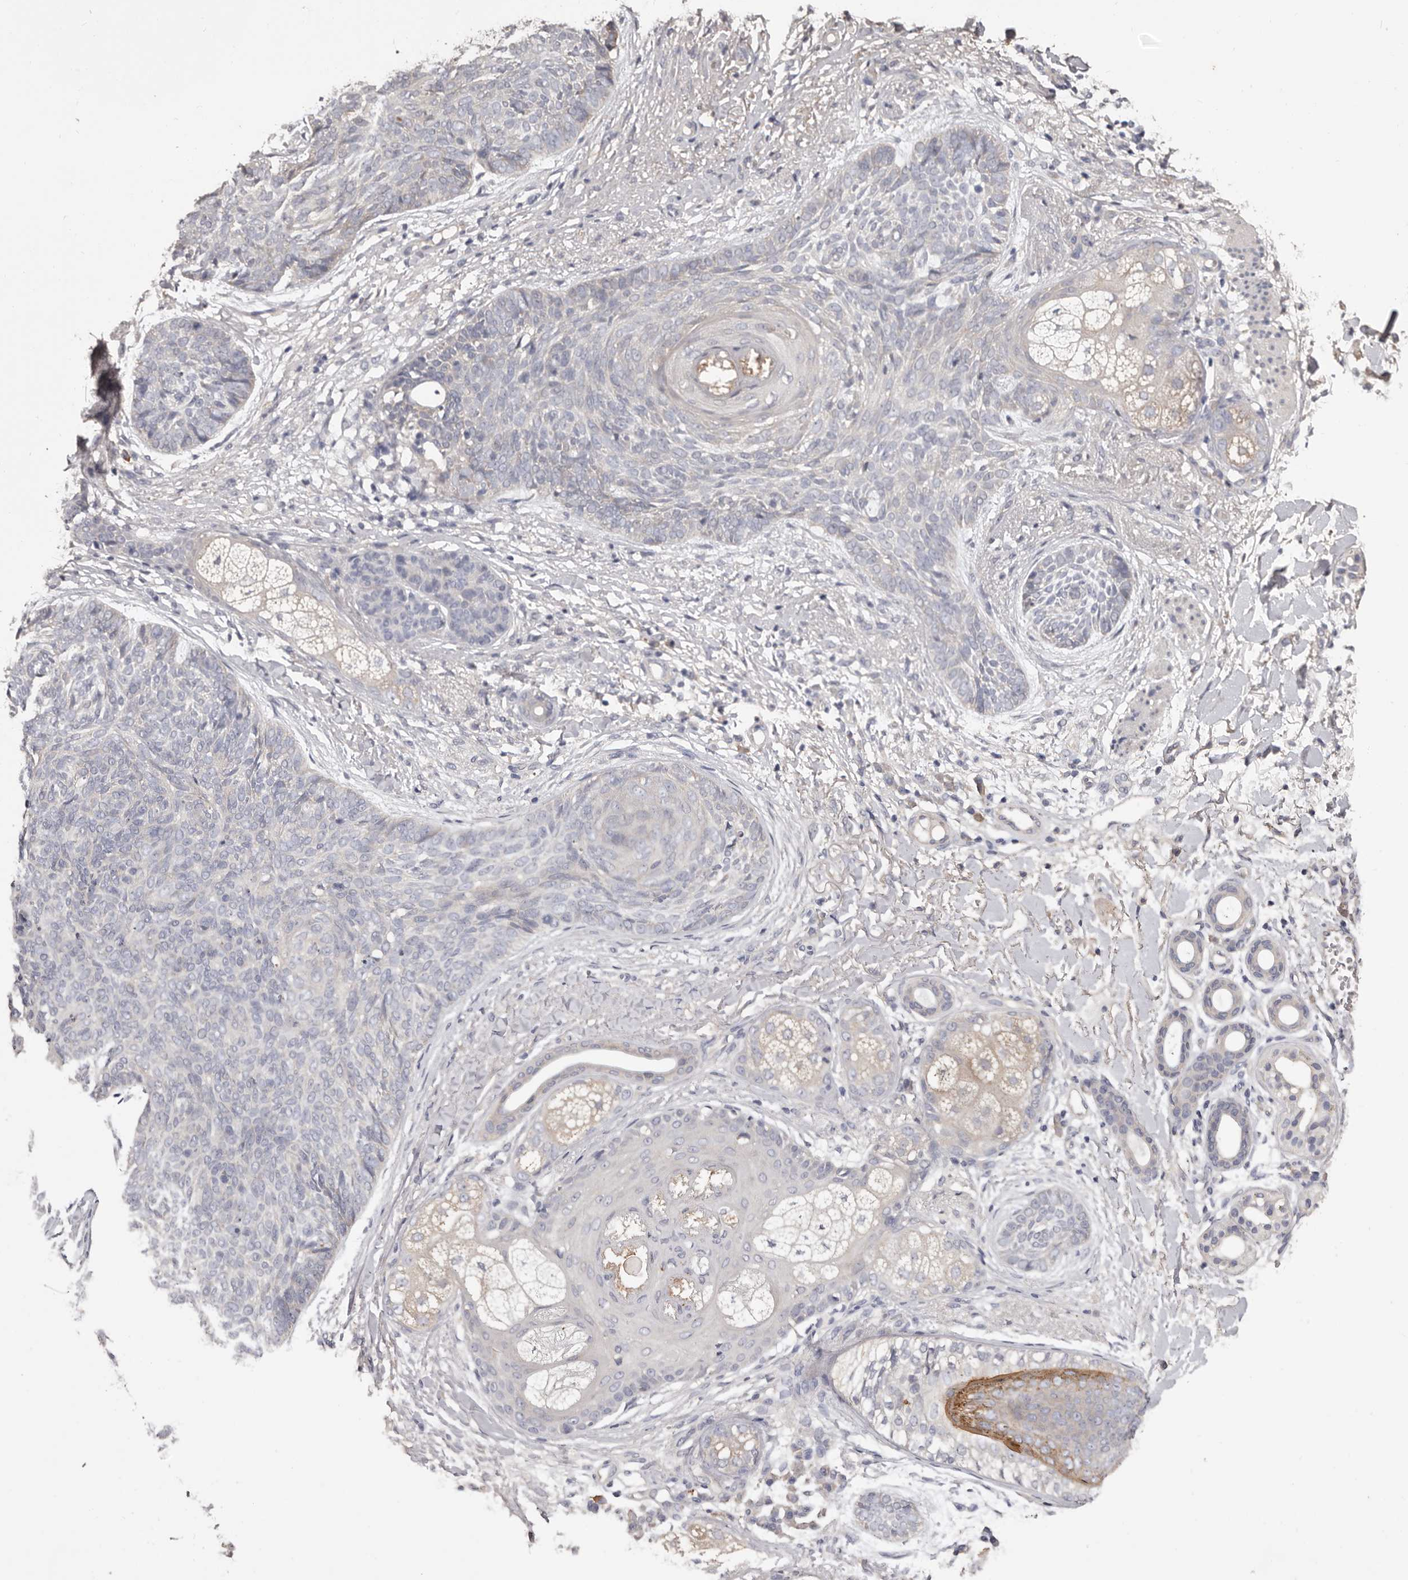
{"staining": {"intensity": "negative", "quantity": "none", "location": "none"}, "tissue": "skin cancer", "cell_type": "Tumor cells", "image_type": "cancer", "snomed": [{"axis": "morphology", "description": "Basal cell carcinoma"}, {"axis": "topography", "description": "Skin"}], "caption": "The photomicrograph exhibits no staining of tumor cells in skin cancer (basal cell carcinoma).", "gene": "ETNK1", "patient": {"sex": "male", "age": 85}}